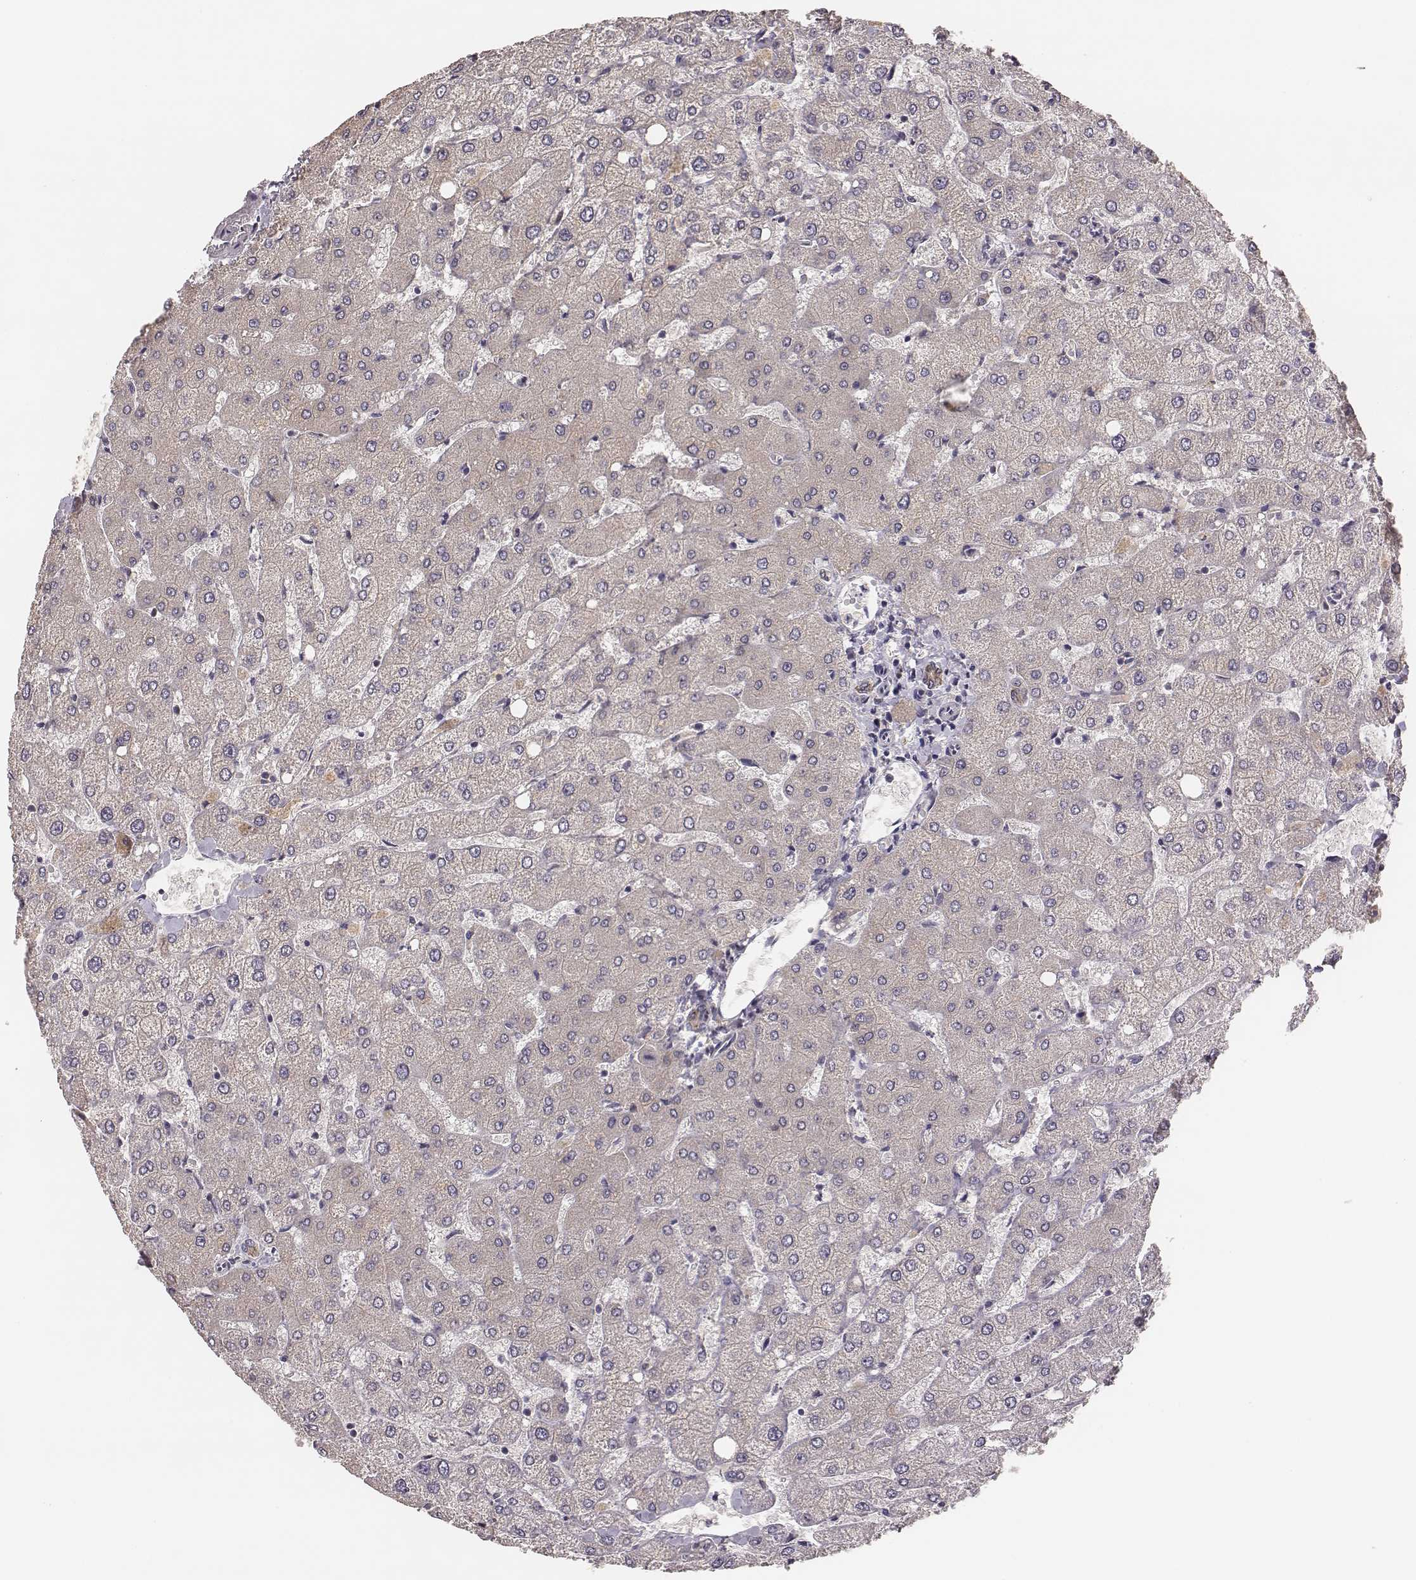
{"staining": {"intensity": "moderate", "quantity": ">75%", "location": "cytoplasmic/membranous"}, "tissue": "liver", "cell_type": "Cholangiocytes", "image_type": "normal", "snomed": [{"axis": "morphology", "description": "Normal tissue, NOS"}, {"axis": "topography", "description": "Liver"}], "caption": "Human liver stained with a brown dye reveals moderate cytoplasmic/membranous positive positivity in approximately >75% of cholangiocytes.", "gene": "HAVCR1", "patient": {"sex": "female", "age": 54}}